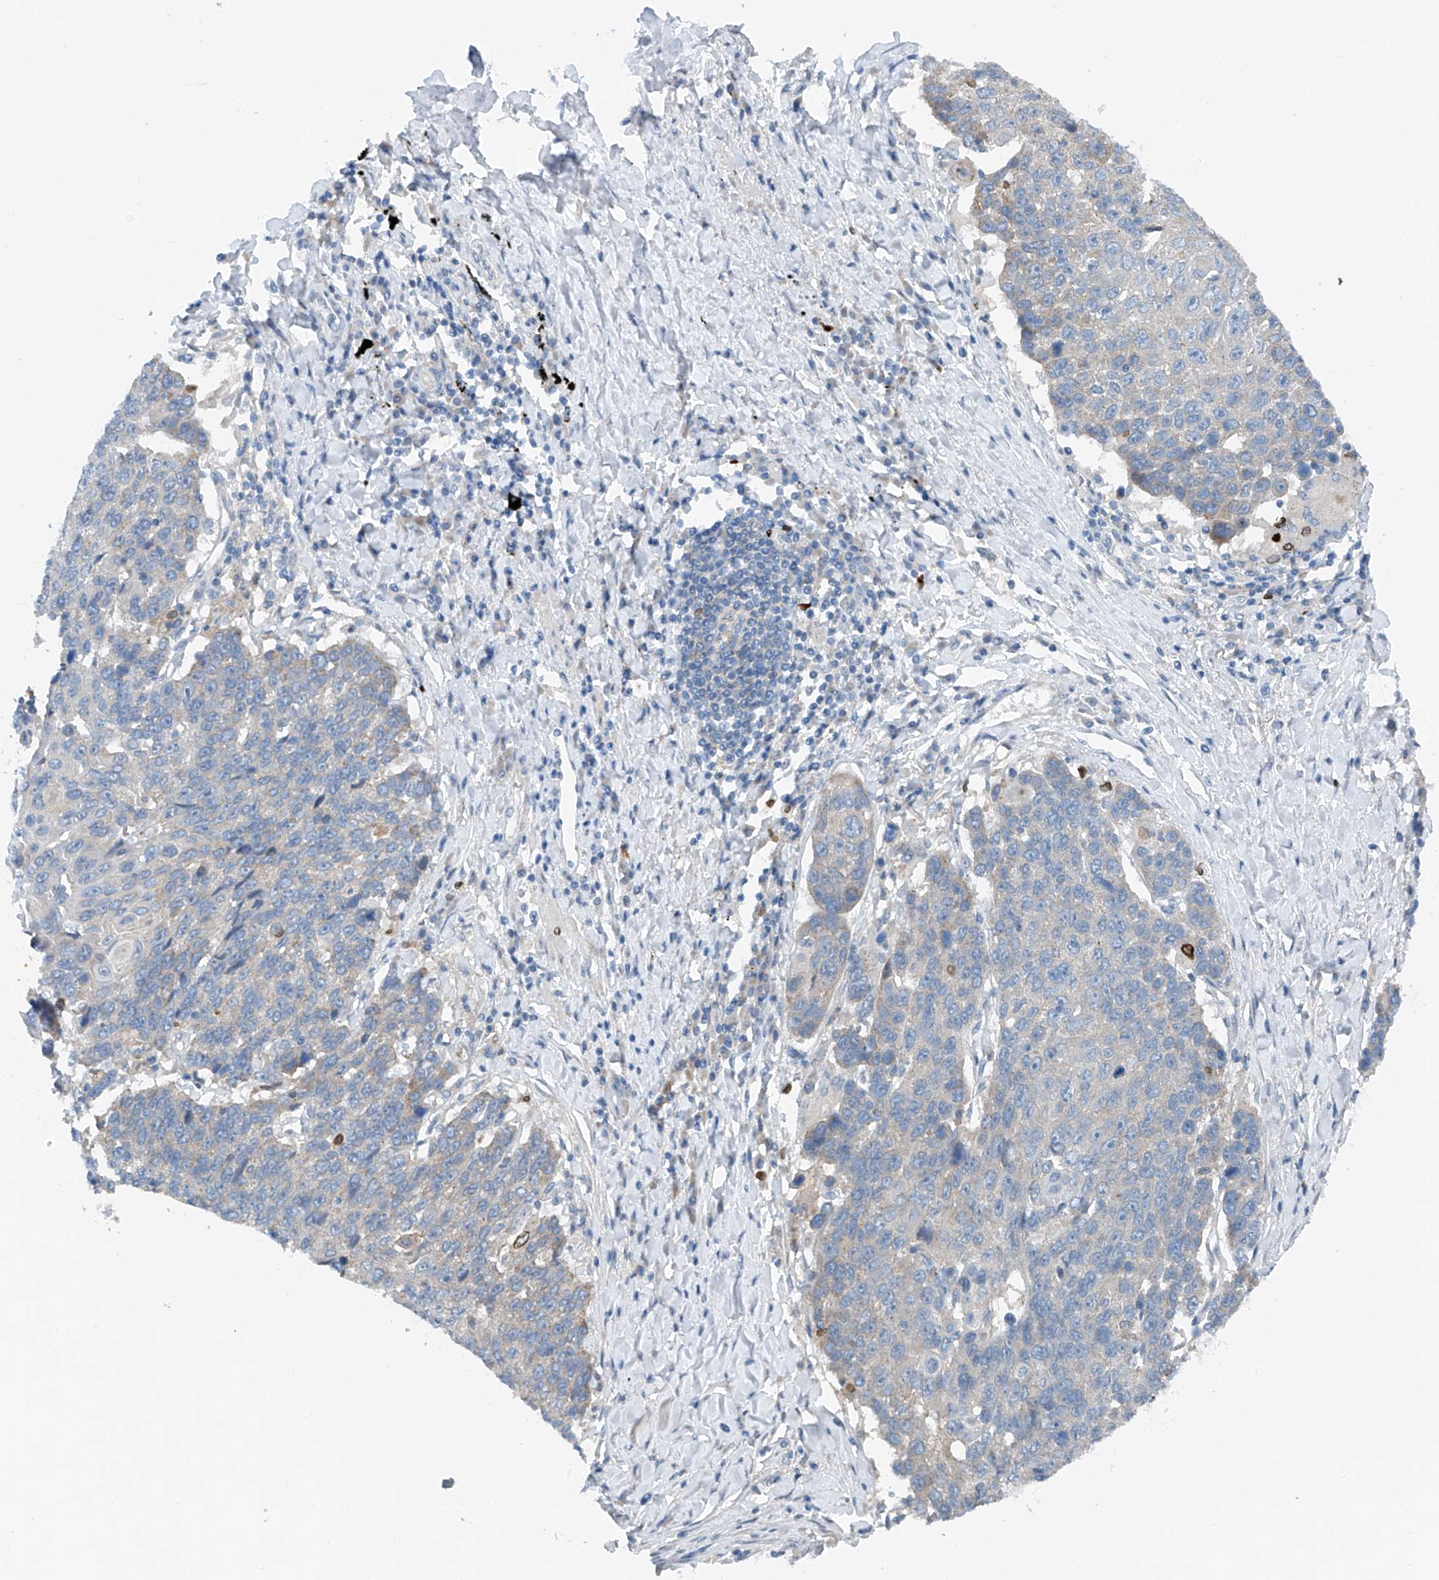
{"staining": {"intensity": "negative", "quantity": "none", "location": "none"}, "tissue": "lung cancer", "cell_type": "Tumor cells", "image_type": "cancer", "snomed": [{"axis": "morphology", "description": "Squamous cell carcinoma, NOS"}, {"axis": "topography", "description": "Lung"}], "caption": "A photomicrograph of human lung cancer (squamous cell carcinoma) is negative for staining in tumor cells.", "gene": "CEP85L", "patient": {"sex": "male", "age": 66}}